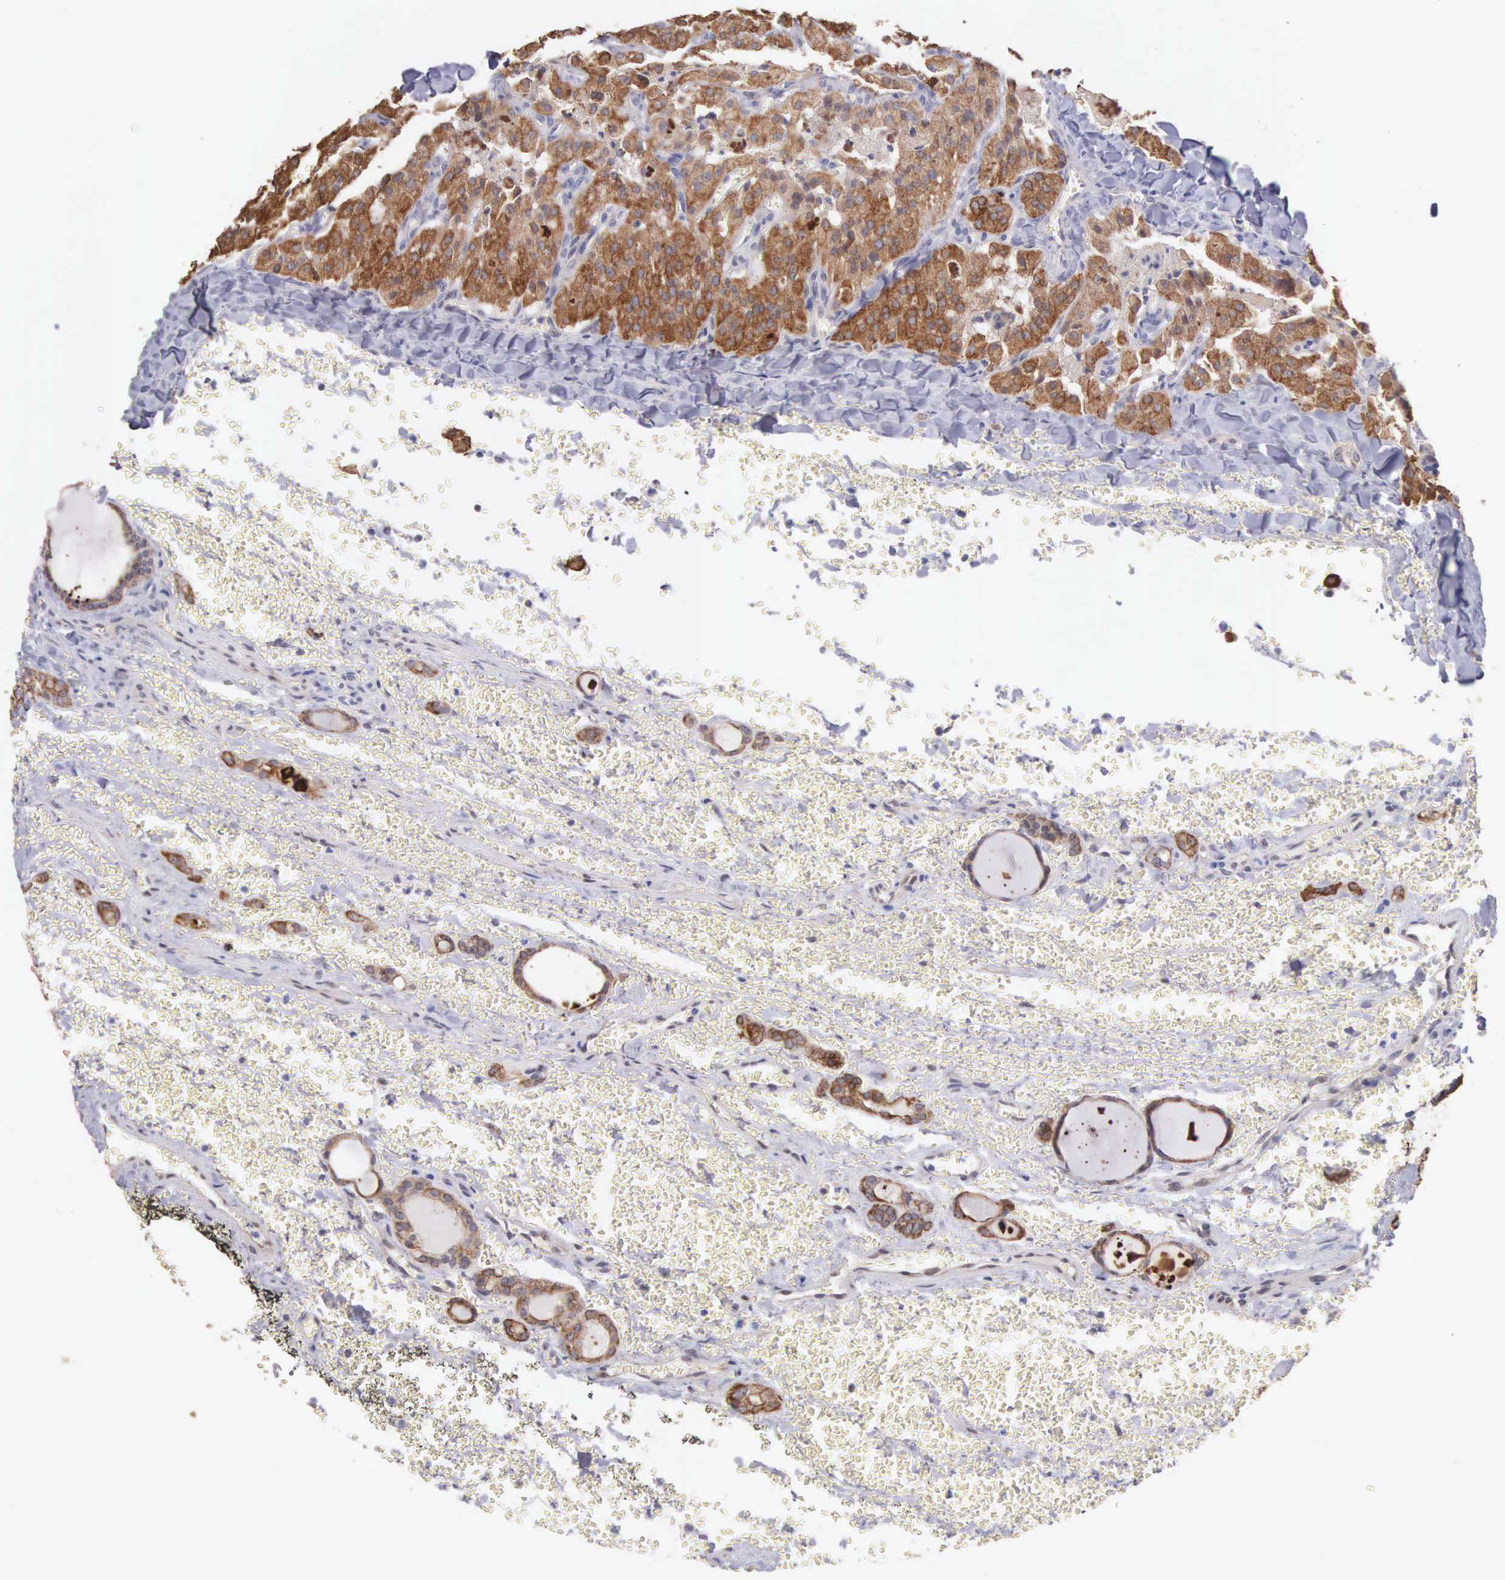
{"staining": {"intensity": "strong", "quantity": ">75%", "location": "cytoplasmic/membranous"}, "tissue": "thyroid cancer", "cell_type": "Tumor cells", "image_type": "cancer", "snomed": [{"axis": "morphology", "description": "Carcinoma, NOS"}, {"axis": "topography", "description": "Thyroid gland"}], "caption": "Thyroid cancer was stained to show a protein in brown. There is high levels of strong cytoplasmic/membranous staining in about >75% of tumor cells.", "gene": "PIR", "patient": {"sex": "male", "age": 76}}